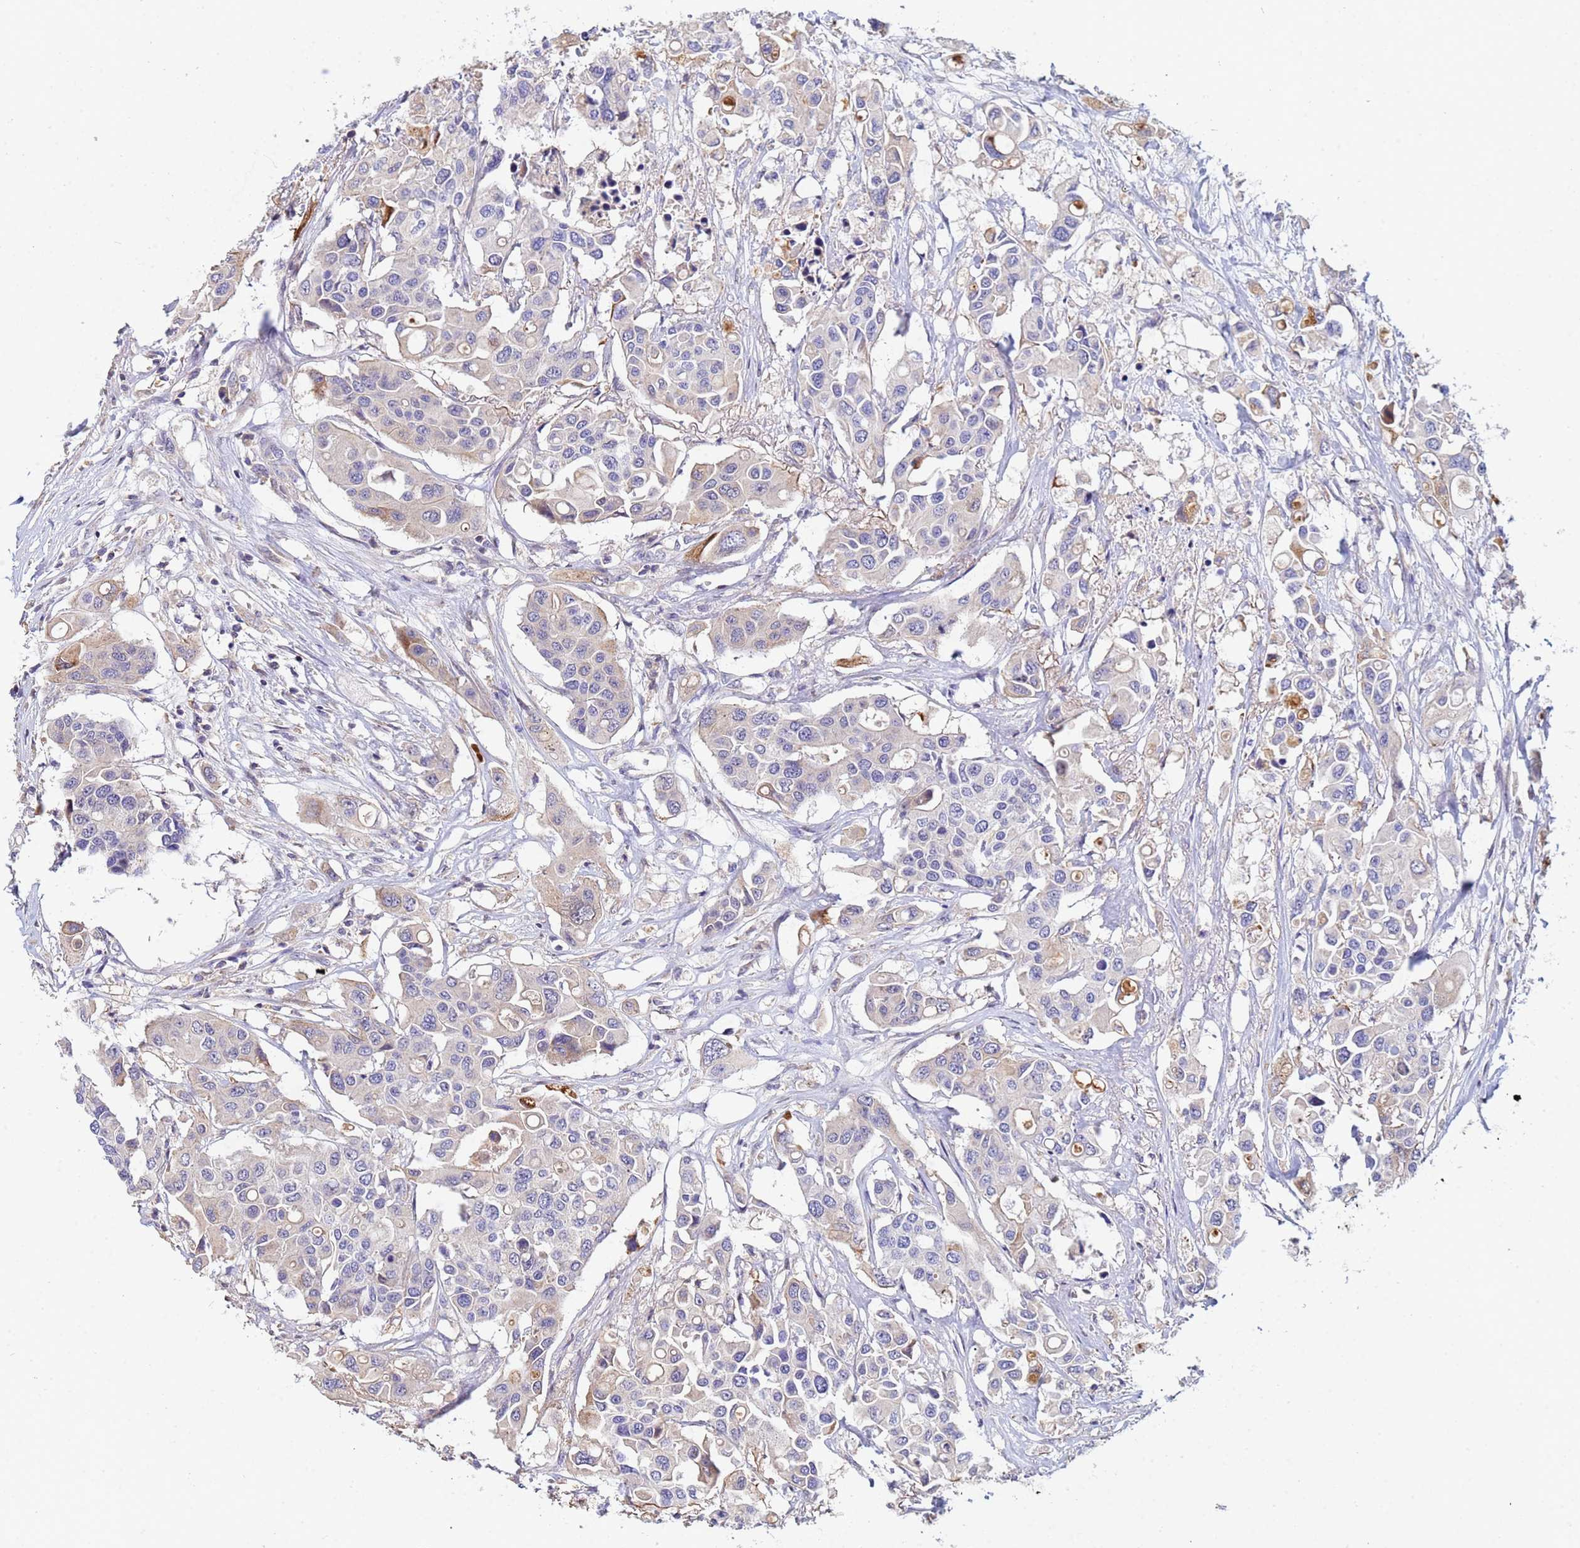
{"staining": {"intensity": "weak", "quantity": "<25%", "location": "cytoplasmic/membranous"}, "tissue": "colorectal cancer", "cell_type": "Tumor cells", "image_type": "cancer", "snomed": [{"axis": "morphology", "description": "Adenocarcinoma, NOS"}, {"axis": "topography", "description": "Colon"}], "caption": "High power microscopy image of an immunohistochemistry (IHC) image of adenocarcinoma (colorectal), revealing no significant staining in tumor cells.", "gene": "CDC34", "patient": {"sex": "male", "age": 77}}